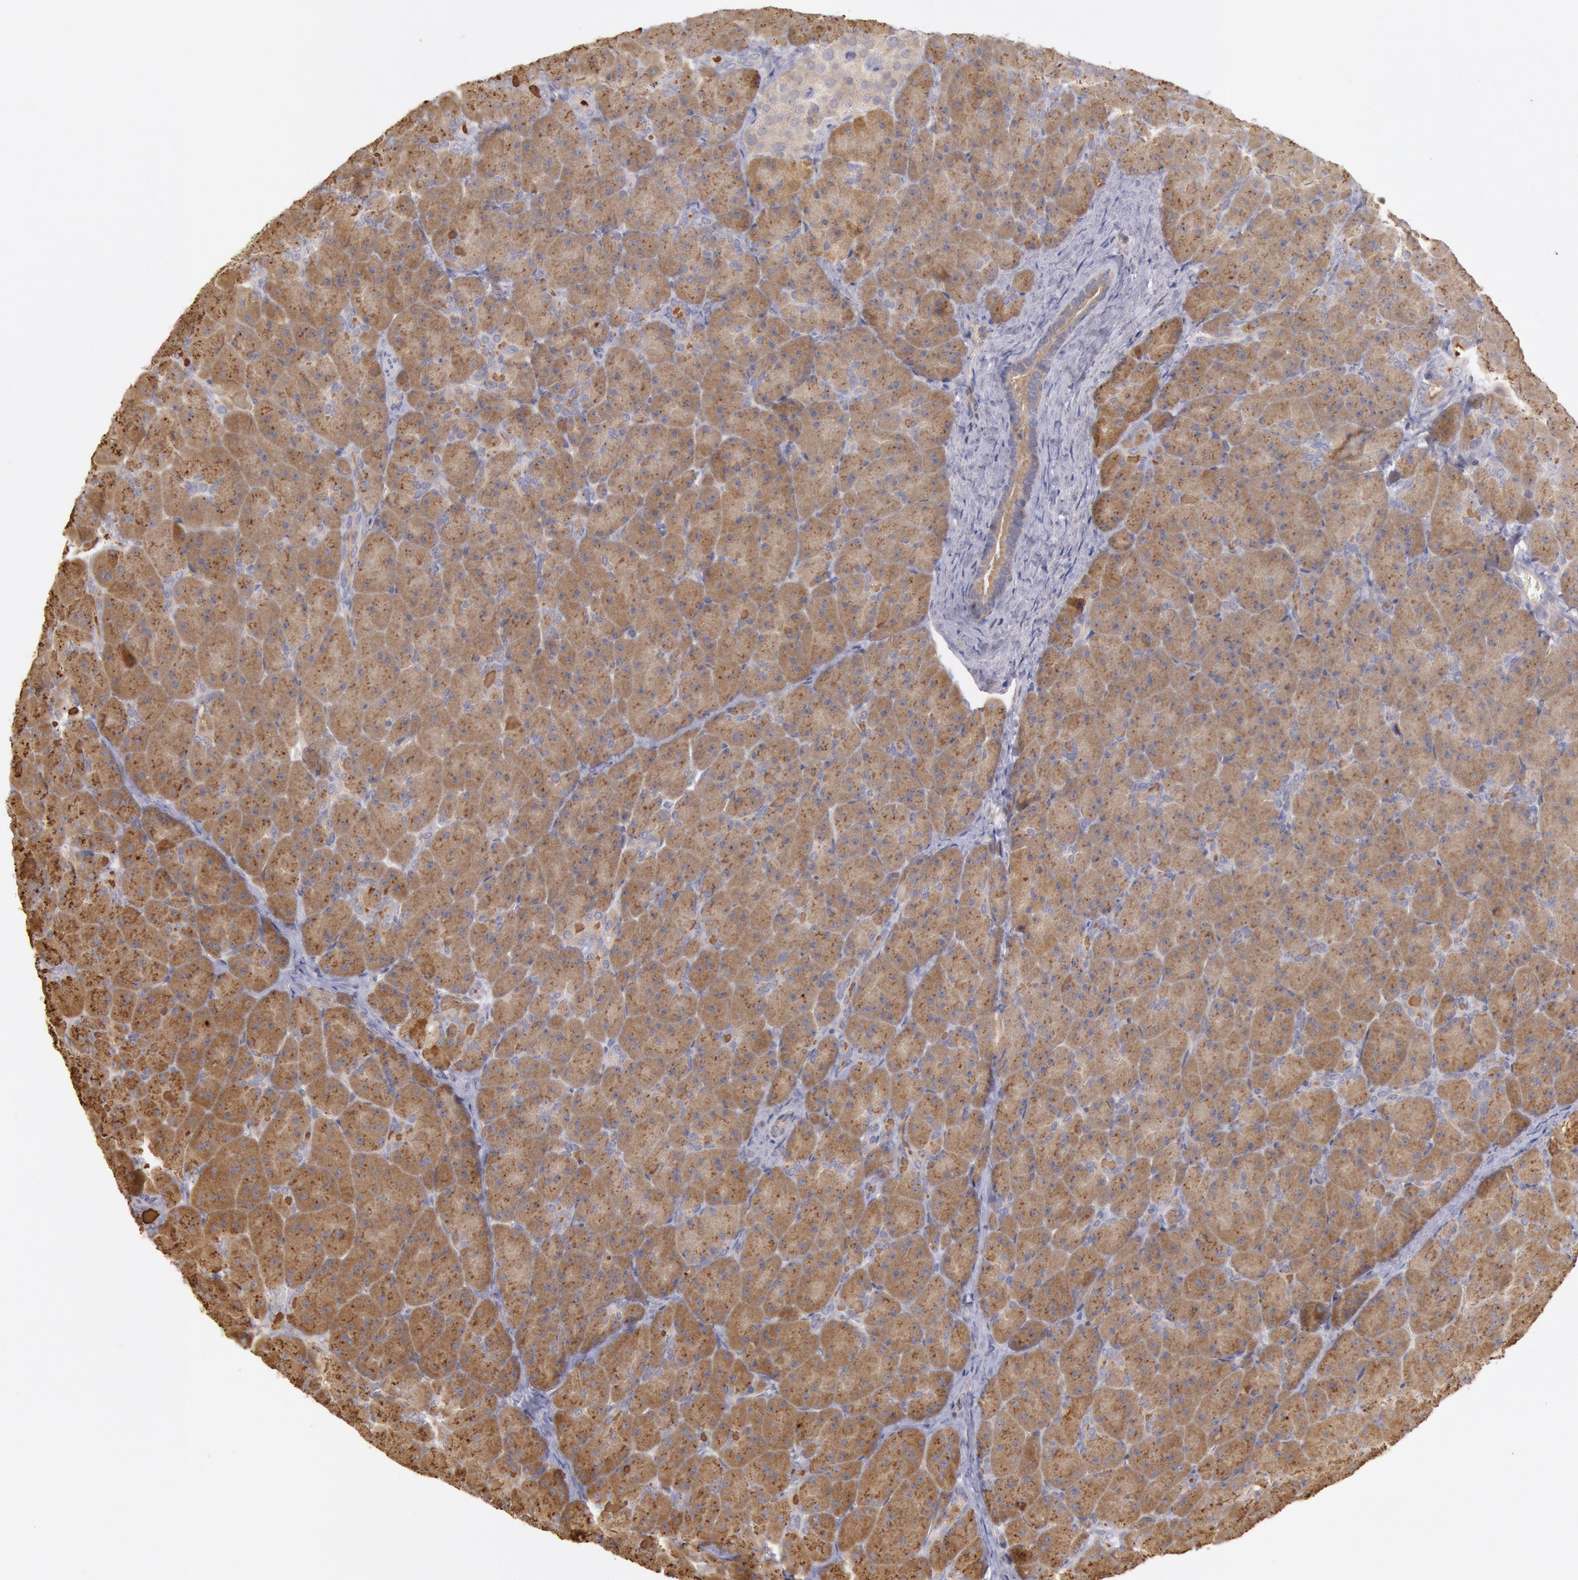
{"staining": {"intensity": "strong", "quantity": ">75%", "location": "cytoplasmic/membranous"}, "tissue": "pancreas", "cell_type": "Exocrine glandular cells", "image_type": "normal", "snomed": [{"axis": "morphology", "description": "Normal tissue, NOS"}, {"axis": "topography", "description": "Pancreas"}], "caption": "Immunohistochemistry (IHC) of unremarkable pancreas displays high levels of strong cytoplasmic/membranous expression in about >75% of exocrine glandular cells.", "gene": "PLA2G6", "patient": {"sex": "male", "age": 66}}